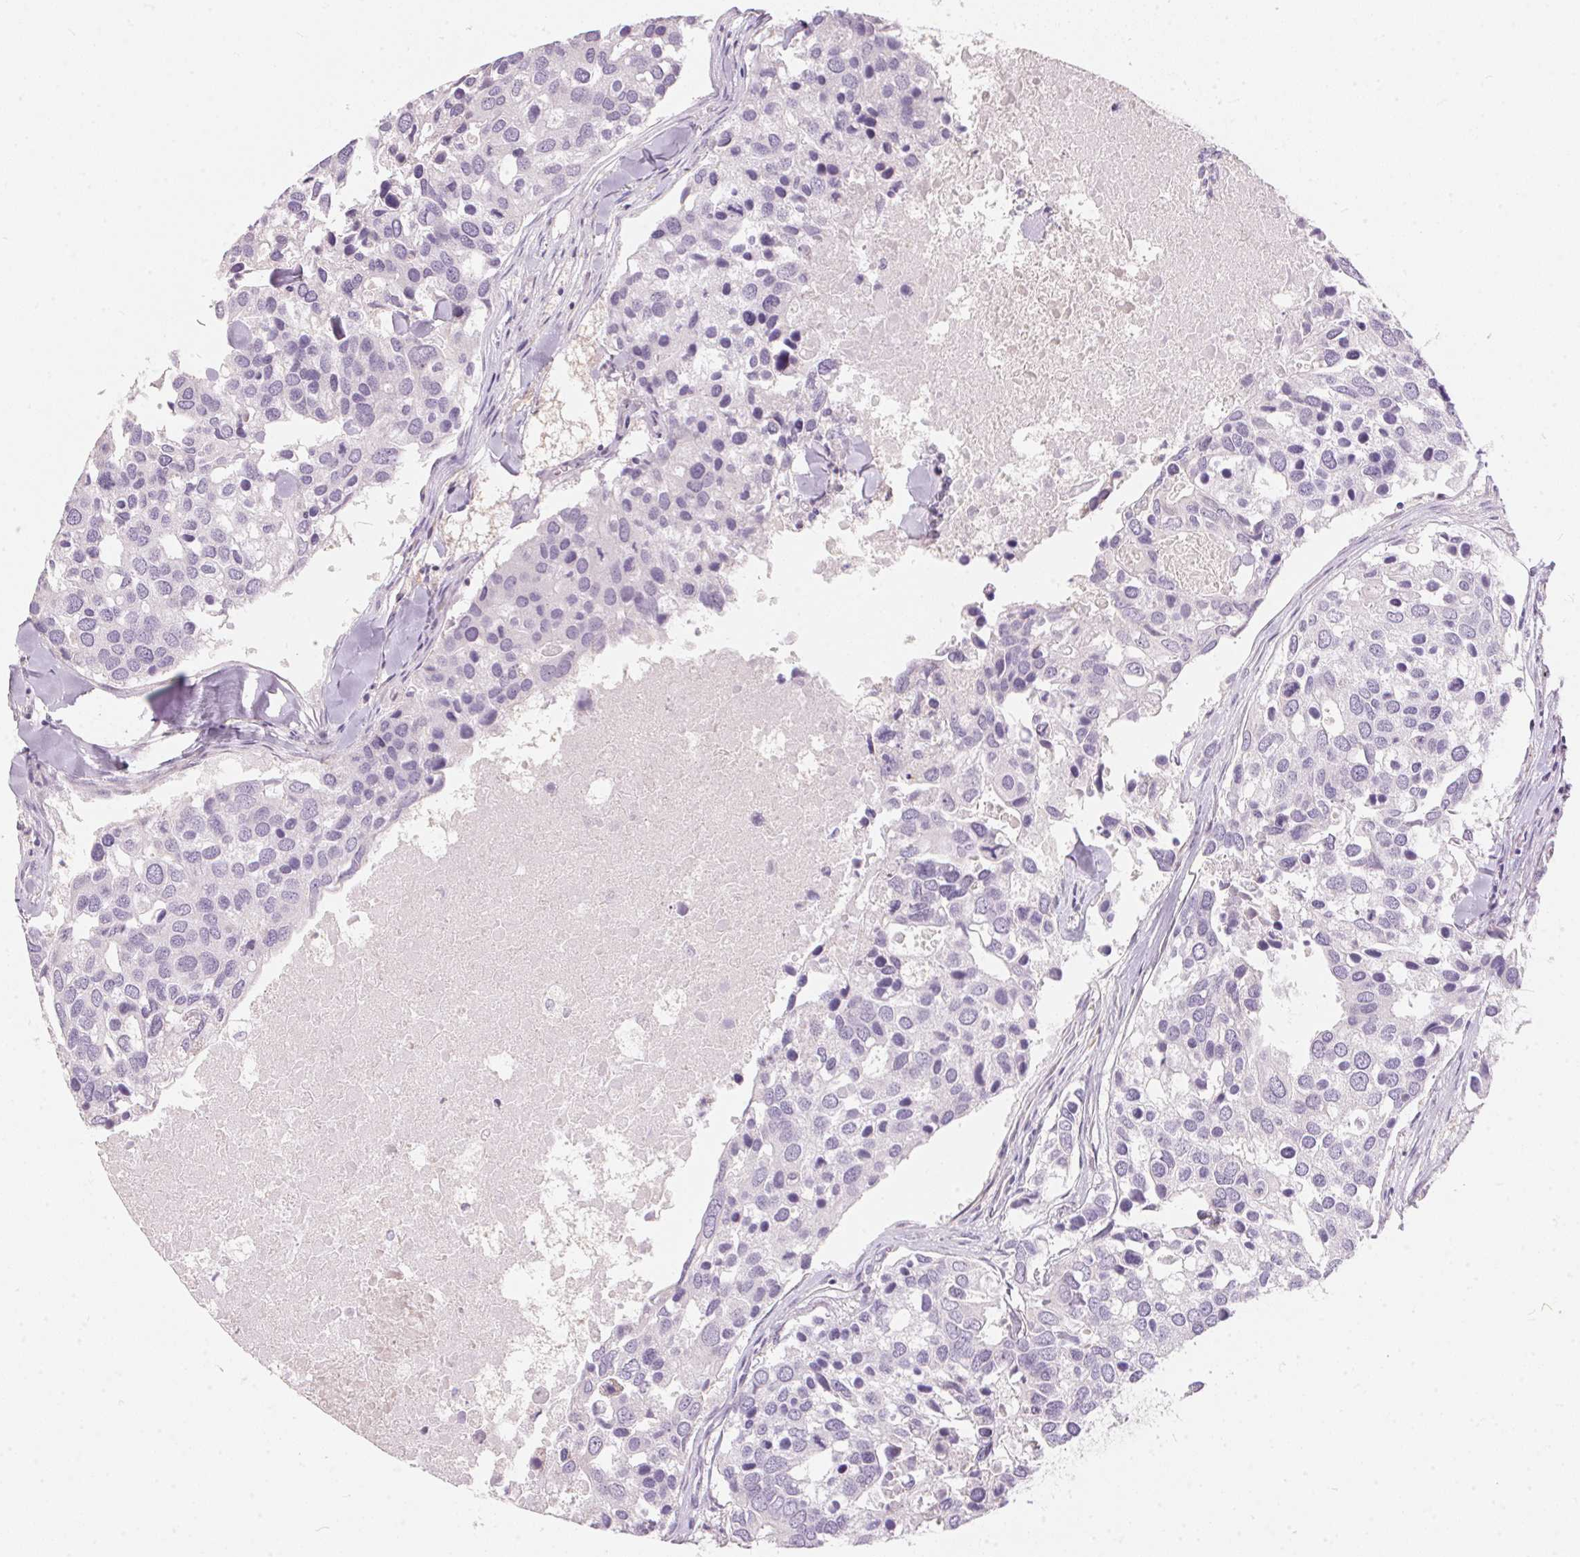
{"staining": {"intensity": "negative", "quantity": "none", "location": "none"}, "tissue": "breast cancer", "cell_type": "Tumor cells", "image_type": "cancer", "snomed": [{"axis": "morphology", "description": "Duct carcinoma"}, {"axis": "topography", "description": "Breast"}], "caption": "Tumor cells are negative for brown protein staining in breast cancer.", "gene": "SERPINB1", "patient": {"sex": "female", "age": 83}}